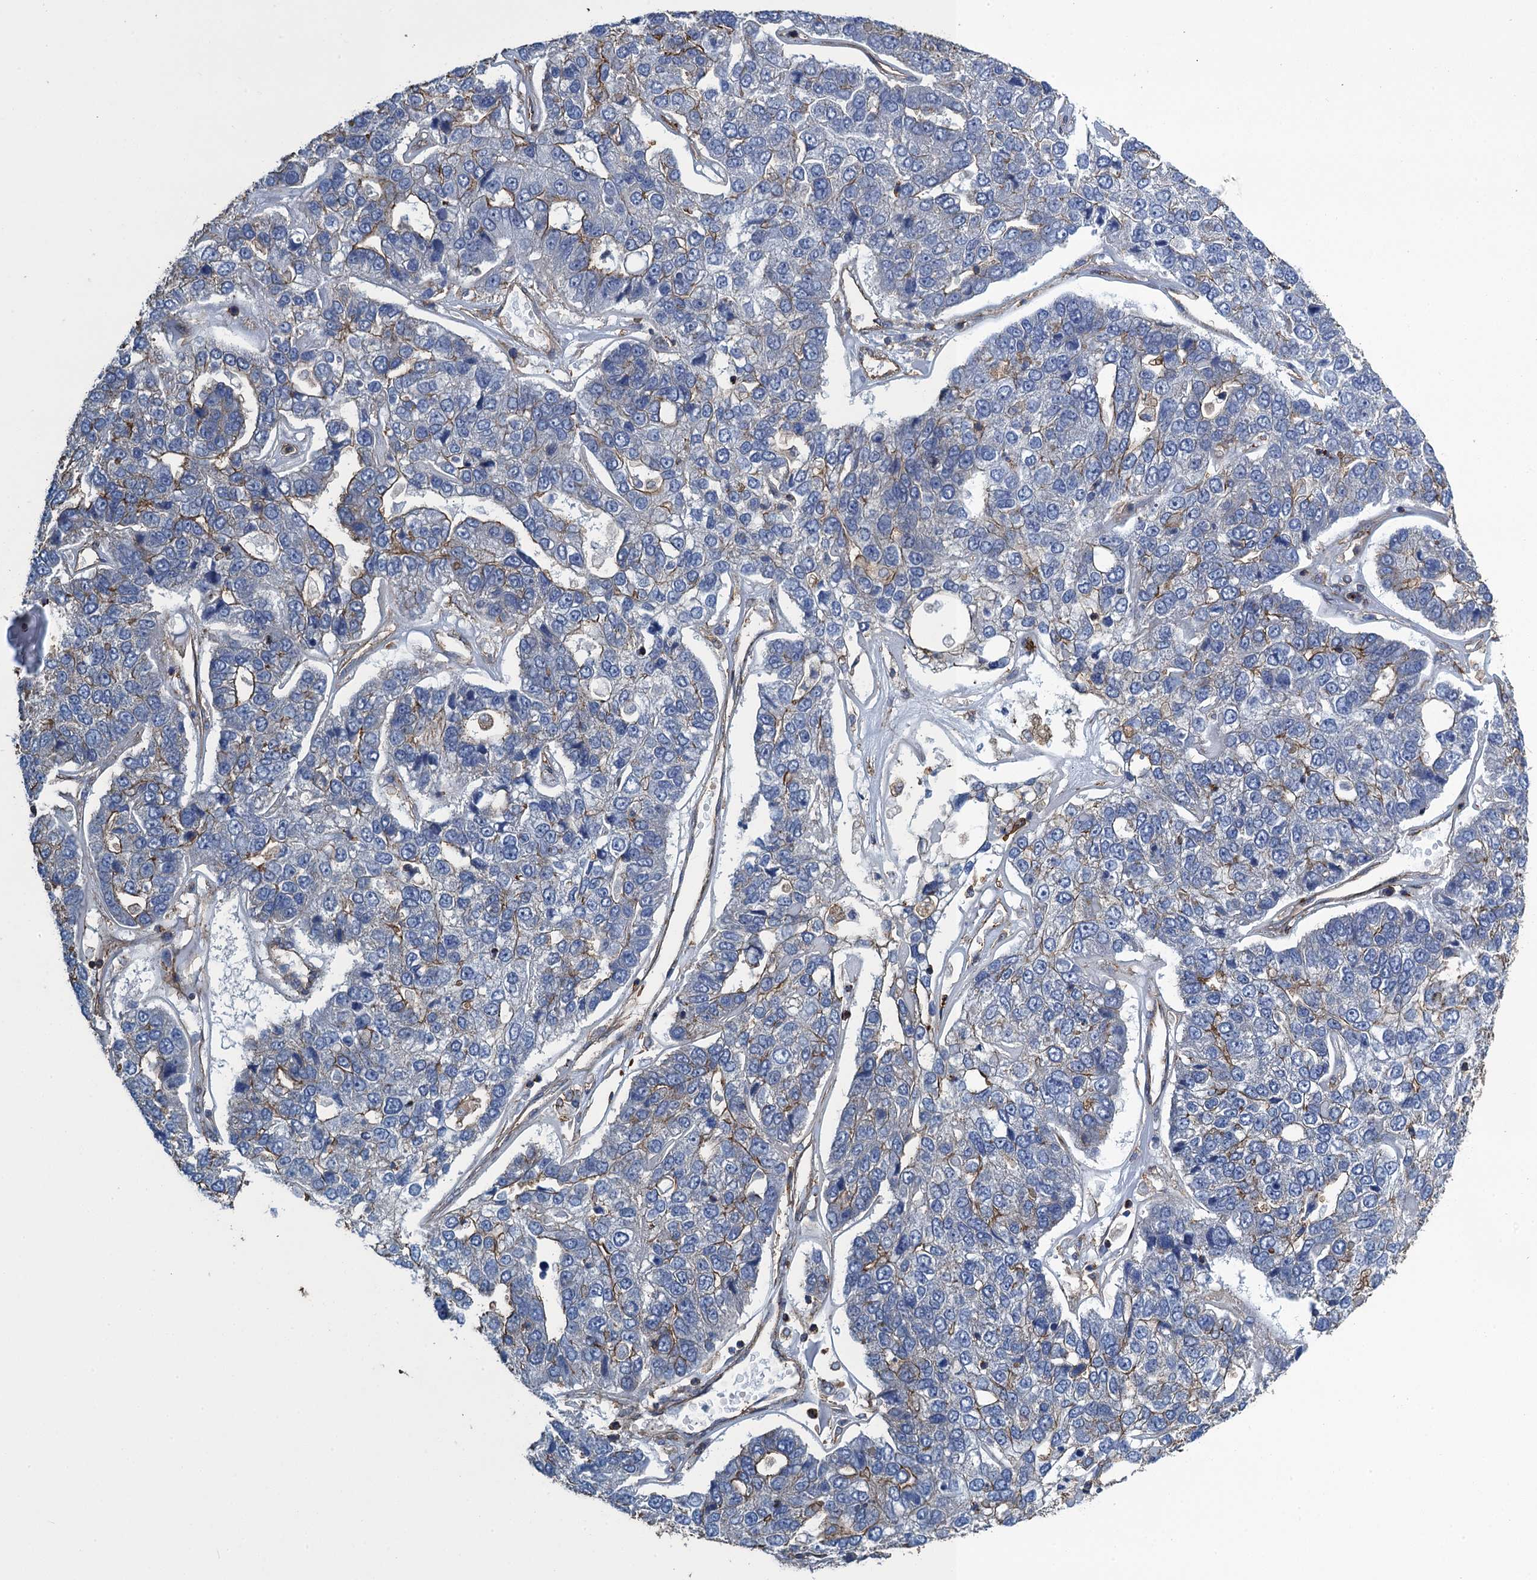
{"staining": {"intensity": "moderate", "quantity": "<25%", "location": "cytoplasmic/membranous"}, "tissue": "pancreatic cancer", "cell_type": "Tumor cells", "image_type": "cancer", "snomed": [{"axis": "morphology", "description": "Adenocarcinoma, NOS"}, {"axis": "topography", "description": "Pancreas"}], "caption": "Human pancreatic cancer (adenocarcinoma) stained for a protein (brown) exhibits moderate cytoplasmic/membranous positive expression in about <25% of tumor cells.", "gene": "PROSER2", "patient": {"sex": "female", "age": 61}}